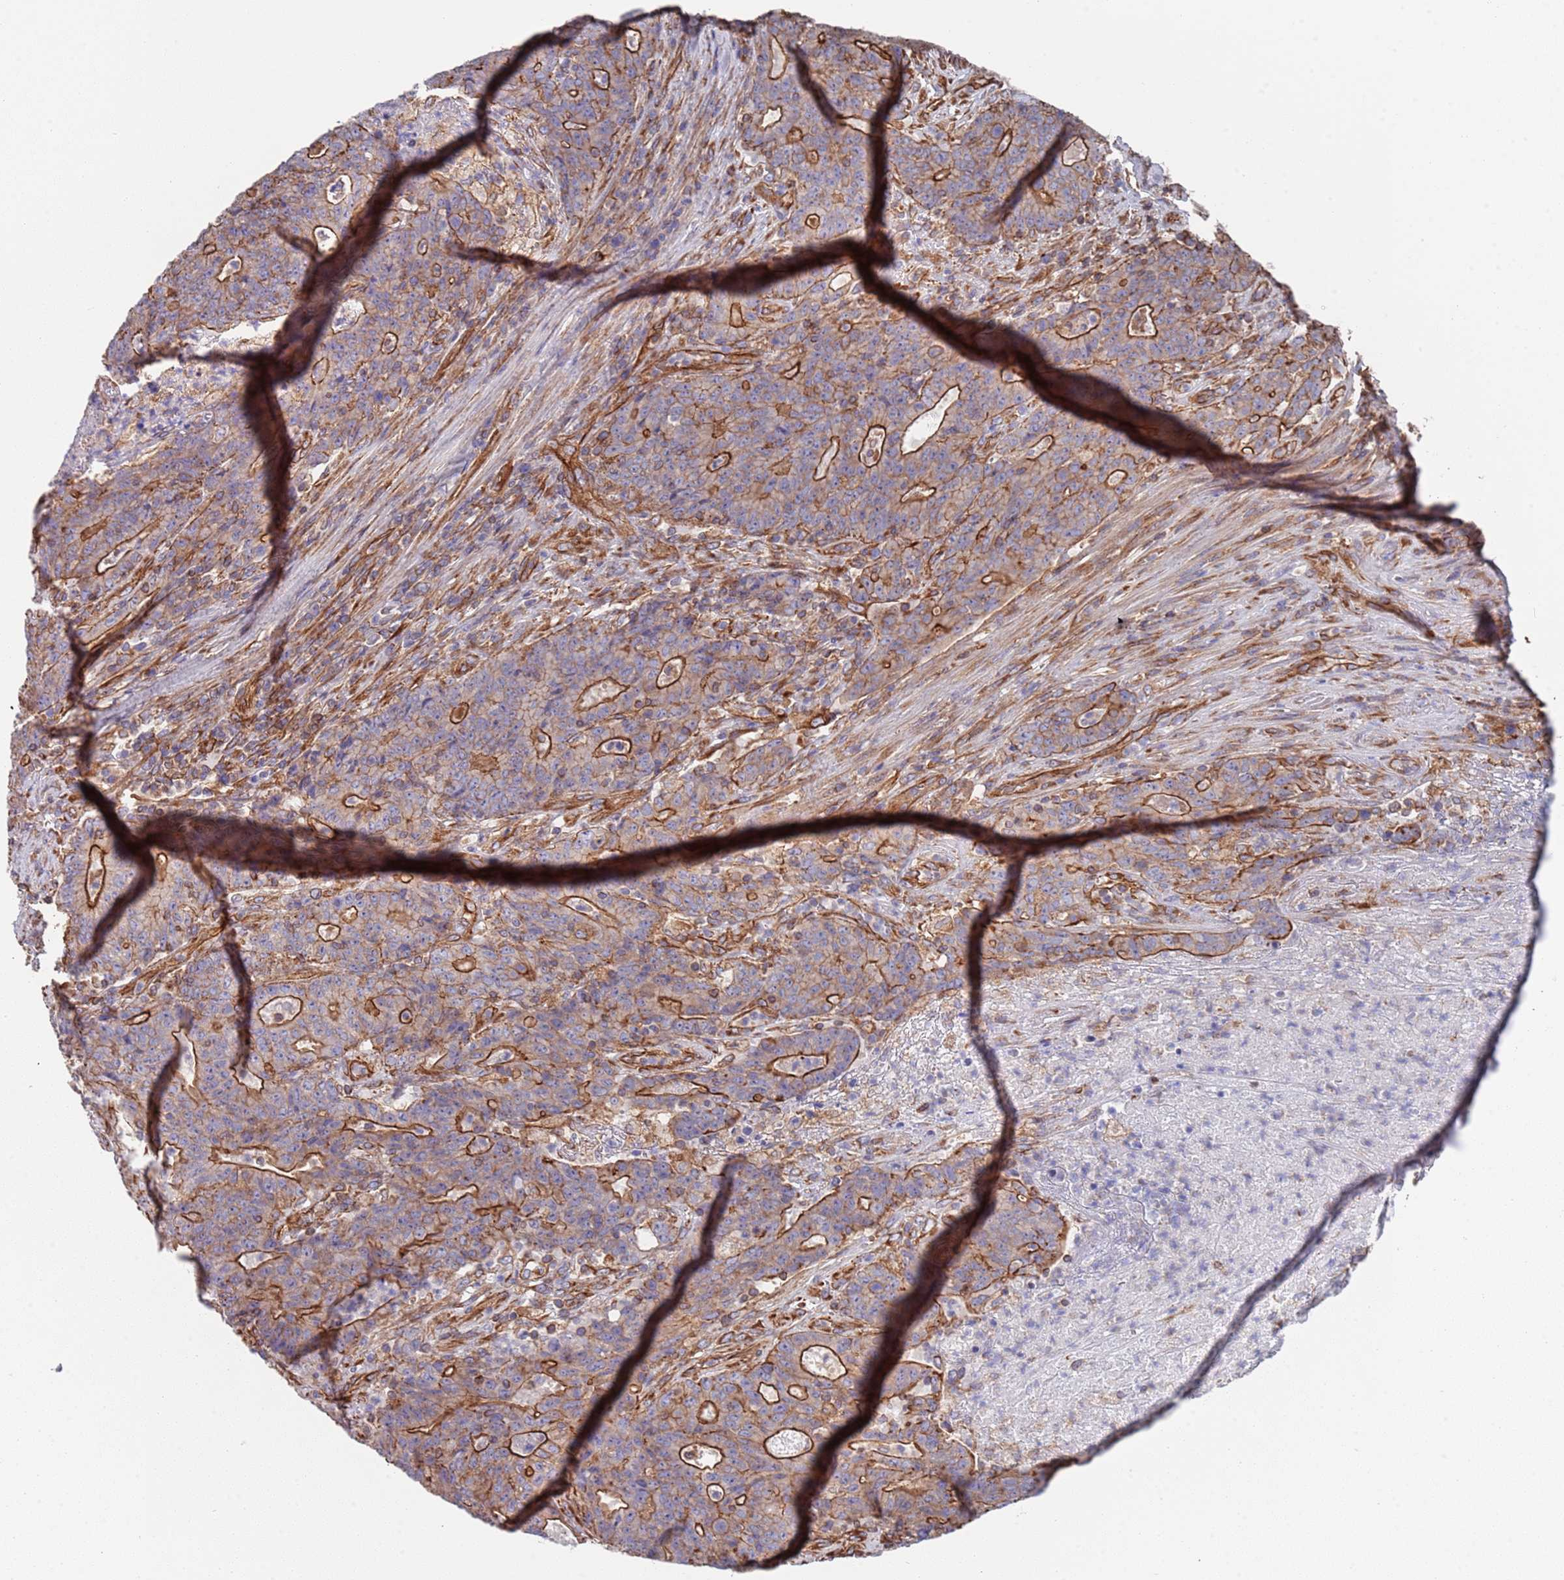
{"staining": {"intensity": "moderate", "quantity": "25%-75%", "location": "cytoplasmic/membranous"}, "tissue": "colorectal cancer", "cell_type": "Tumor cells", "image_type": "cancer", "snomed": [{"axis": "morphology", "description": "Adenocarcinoma, NOS"}, {"axis": "topography", "description": "Colon"}], "caption": "About 25%-75% of tumor cells in adenocarcinoma (colorectal) reveal moderate cytoplasmic/membranous protein staining as visualized by brown immunohistochemical staining.", "gene": "JAKMIP2", "patient": {"sex": "female", "age": 75}}